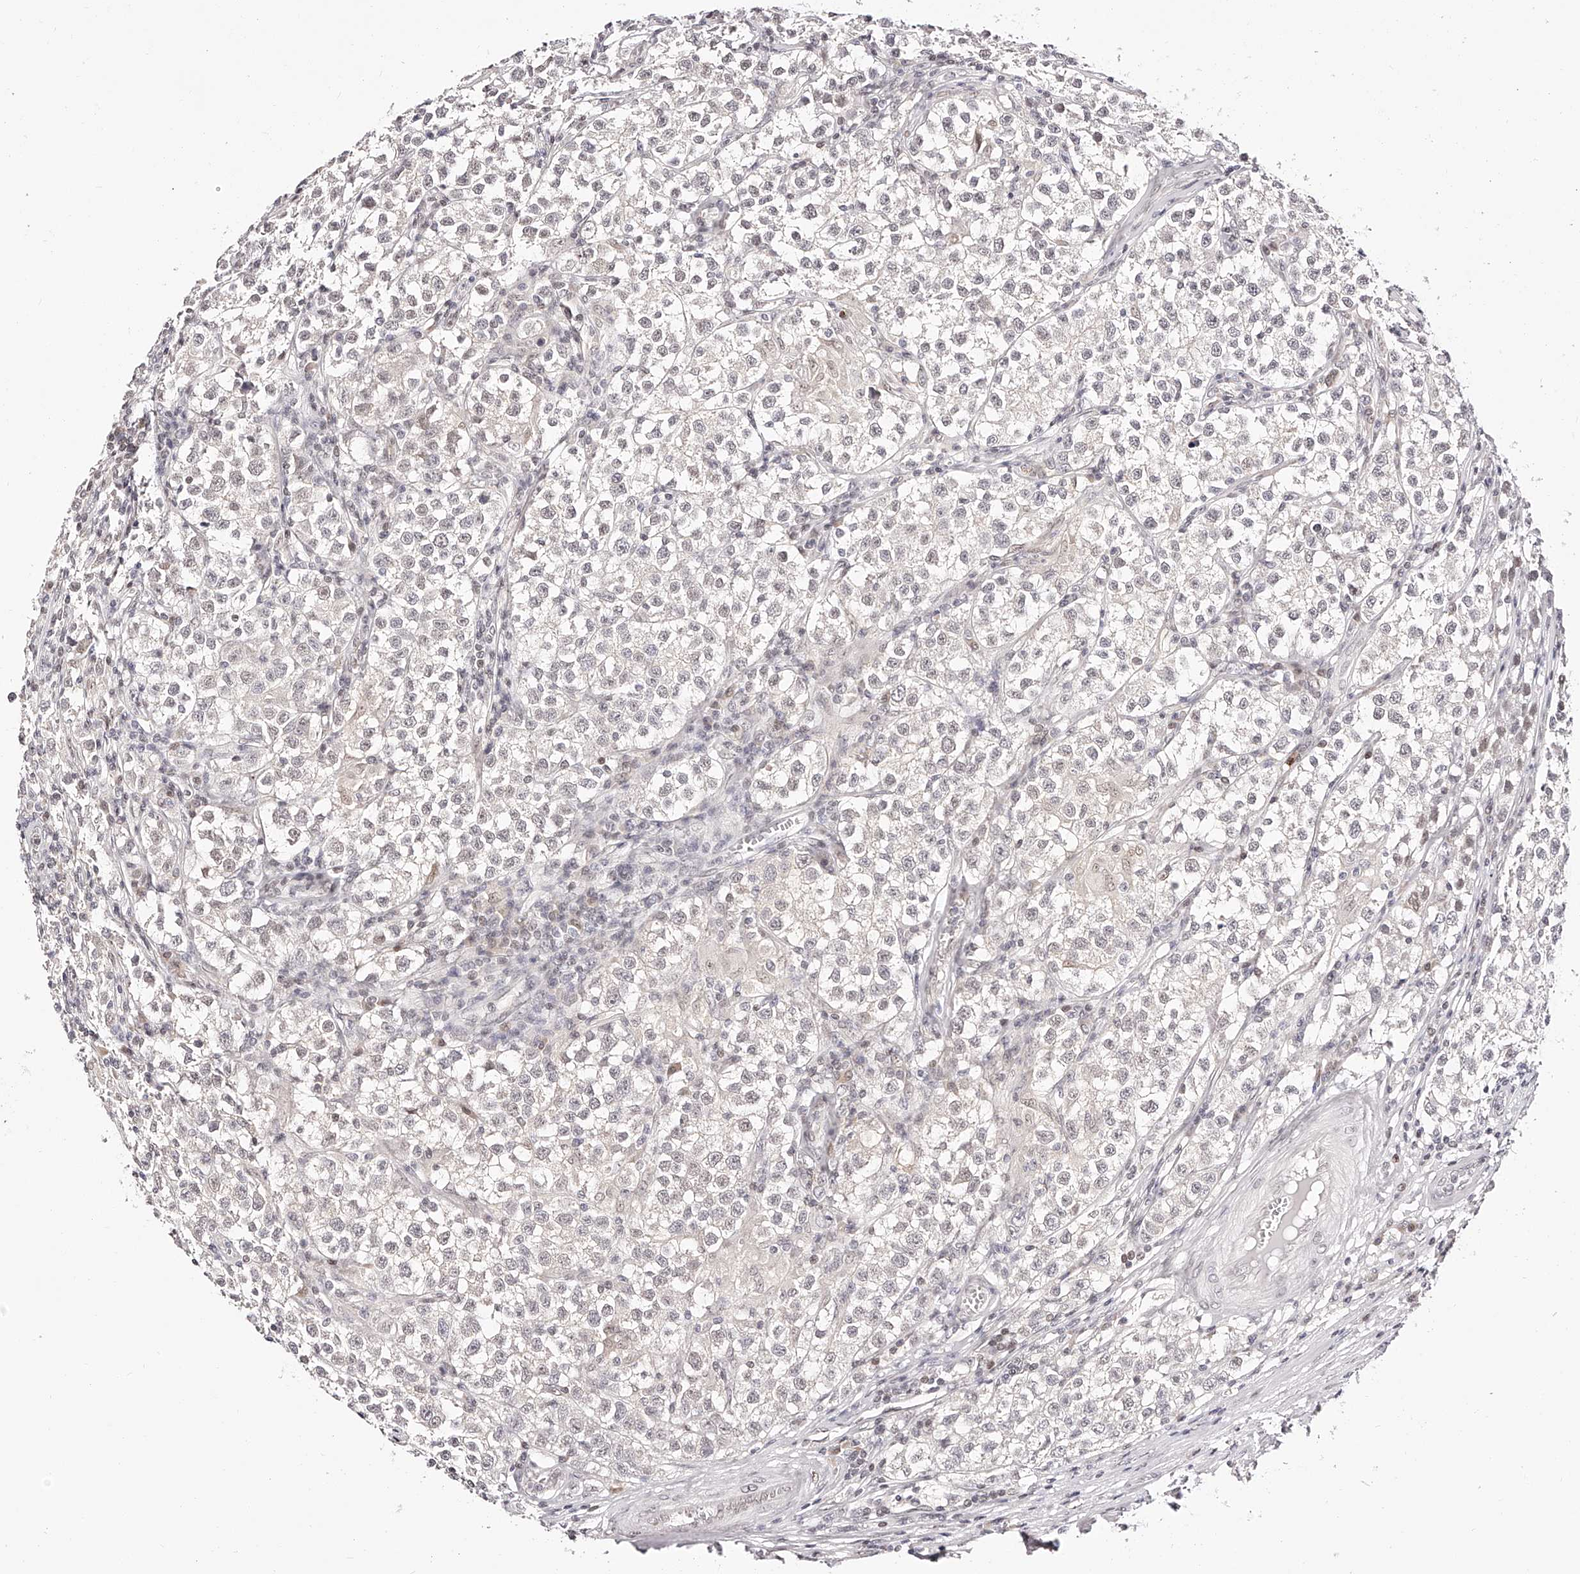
{"staining": {"intensity": "negative", "quantity": "none", "location": "none"}, "tissue": "testis cancer", "cell_type": "Tumor cells", "image_type": "cancer", "snomed": [{"axis": "morphology", "description": "Seminoma, NOS"}, {"axis": "morphology", "description": "Carcinoma, Embryonal, NOS"}, {"axis": "topography", "description": "Testis"}], "caption": "Photomicrograph shows no protein positivity in tumor cells of testis cancer (seminoma) tissue.", "gene": "USF3", "patient": {"sex": "male", "age": 43}}